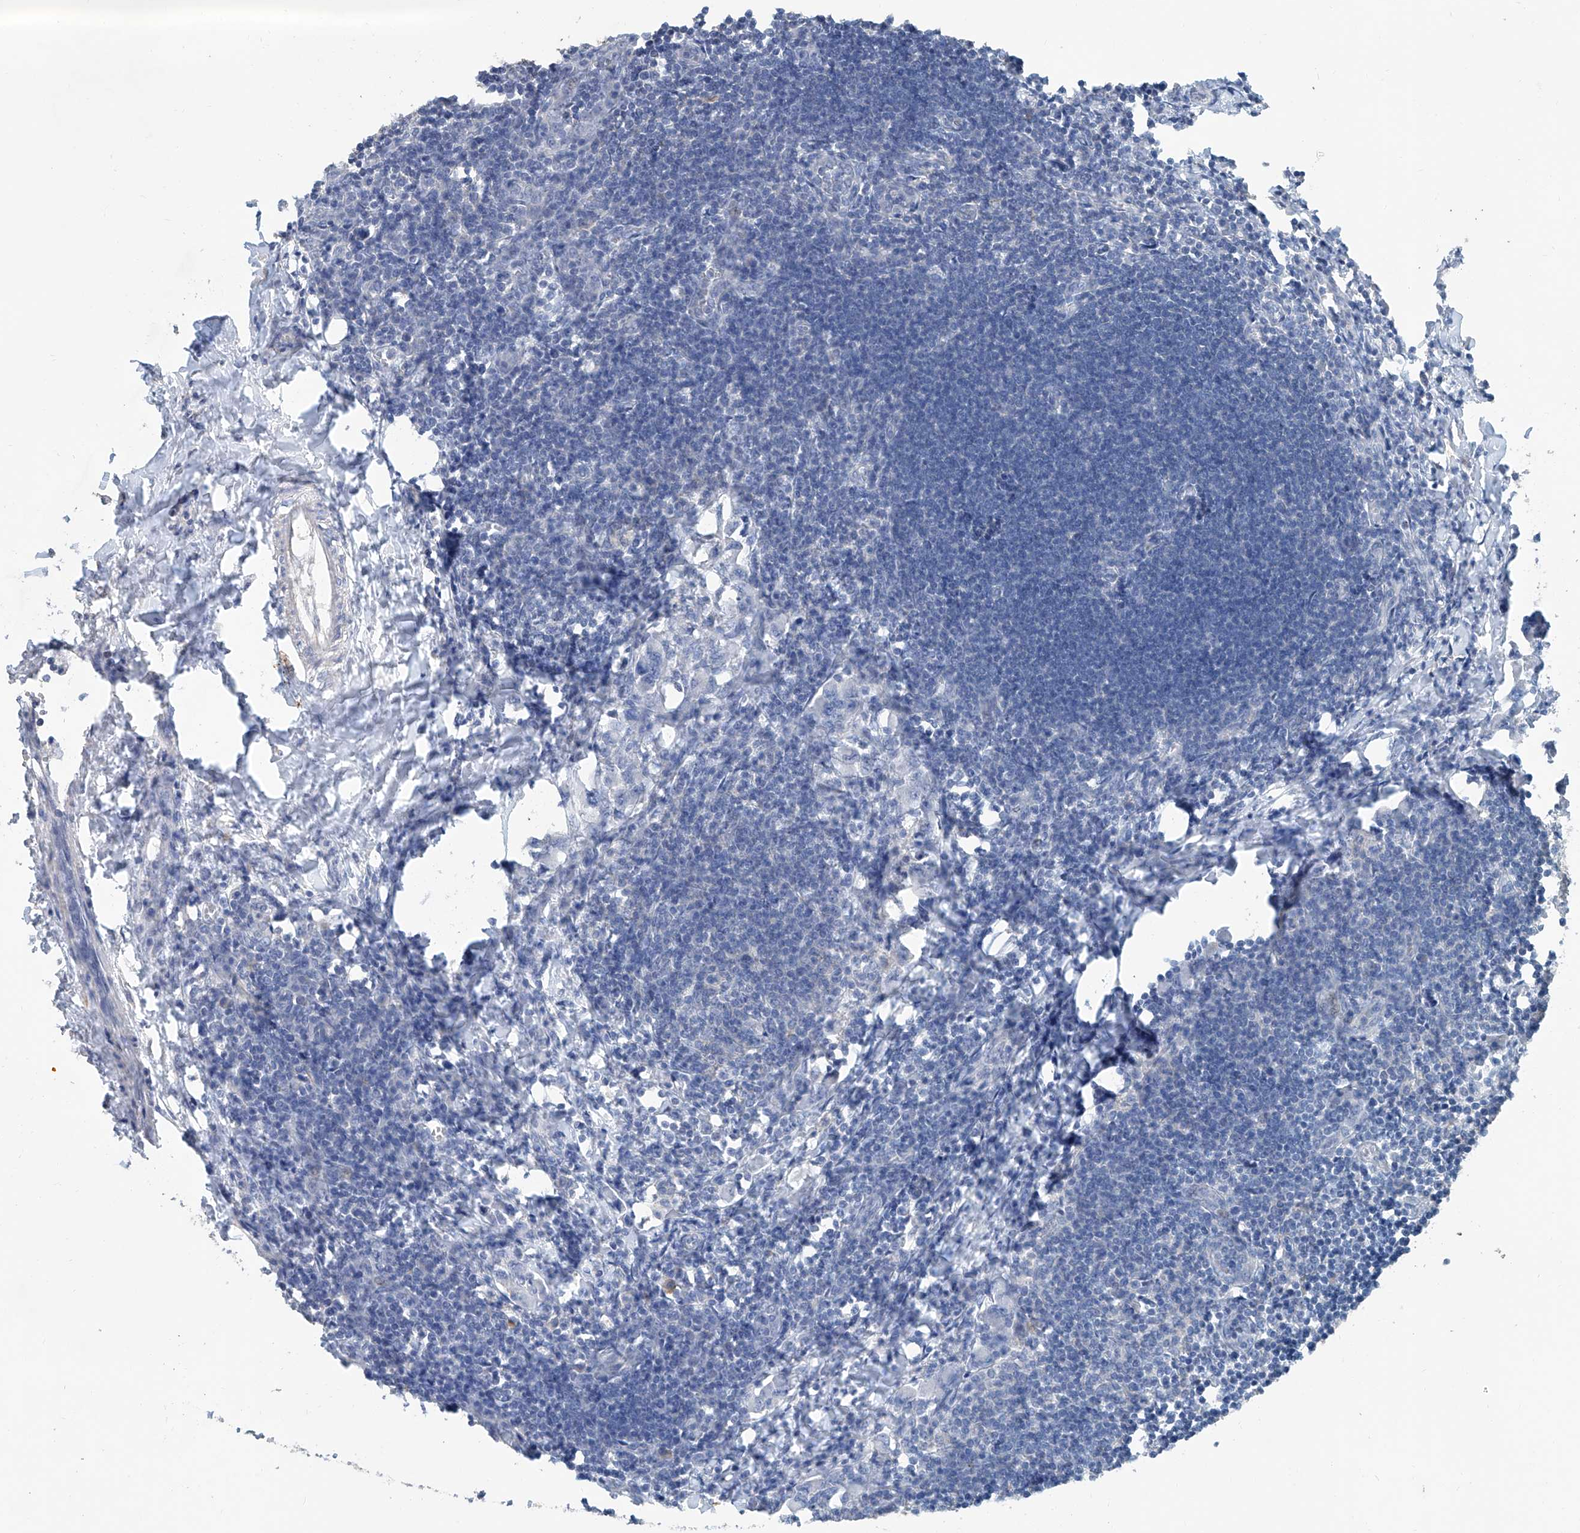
{"staining": {"intensity": "negative", "quantity": "none", "location": "none"}, "tissue": "lymph node", "cell_type": "Germinal center cells", "image_type": "normal", "snomed": [{"axis": "morphology", "description": "Normal tissue, NOS"}, {"axis": "morphology", "description": "Malignant melanoma, Metastatic site"}, {"axis": "topography", "description": "Lymph node"}], "caption": "High magnification brightfield microscopy of benign lymph node stained with DAB (3,3'-diaminobenzidine) (brown) and counterstained with hematoxylin (blue): germinal center cells show no significant staining. (DAB (3,3'-diaminobenzidine) IHC visualized using brightfield microscopy, high magnification).", "gene": "ANKRD34A", "patient": {"sex": "male", "age": 41}}